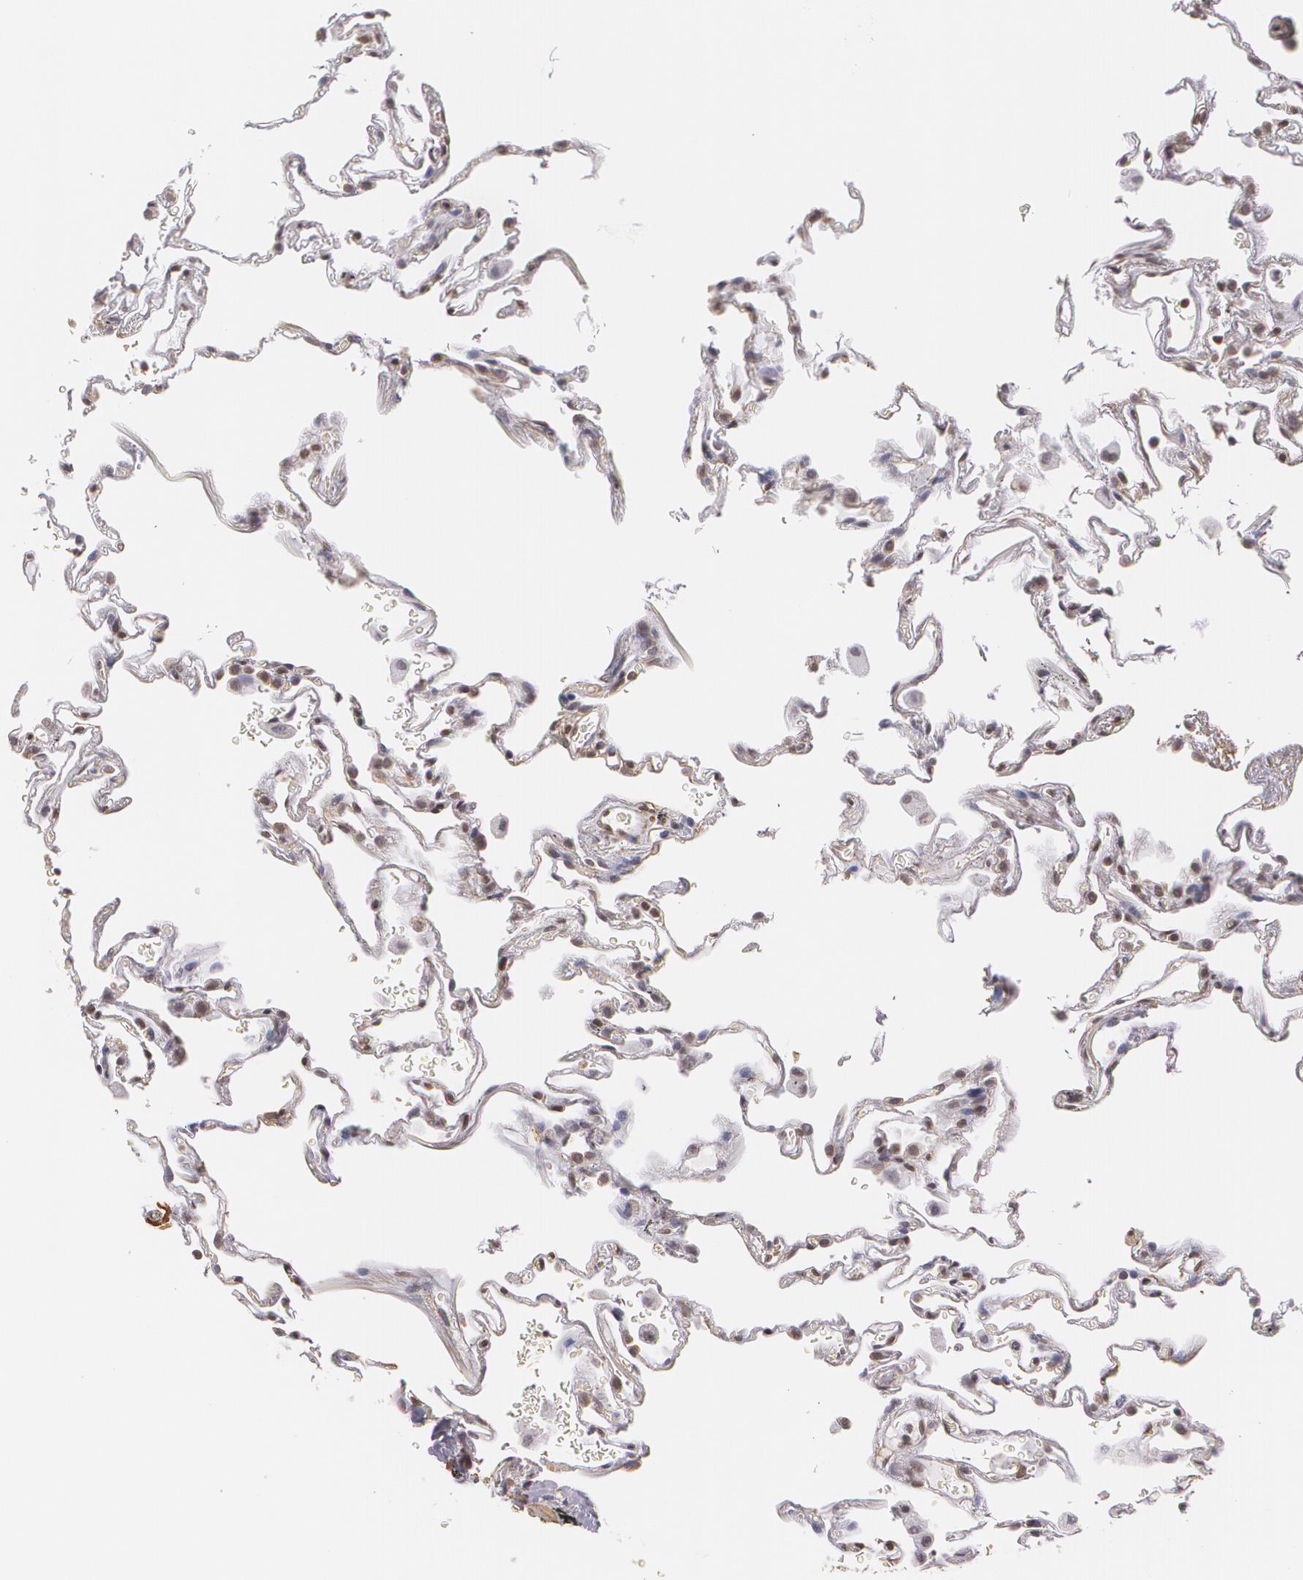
{"staining": {"intensity": "moderate", "quantity": "25%-75%", "location": "nuclear"}, "tissue": "lung", "cell_type": "Alveolar cells", "image_type": "normal", "snomed": [{"axis": "morphology", "description": "Normal tissue, NOS"}, {"axis": "morphology", "description": "Inflammation, NOS"}, {"axis": "topography", "description": "Lung"}], "caption": "Immunohistochemical staining of normal lung exhibits moderate nuclear protein staining in about 25%-75% of alveolar cells. (Stains: DAB in brown, nuclei in blue, Microscopy: brightfield microscopy at high magnification).", "gene": "VAMP1", "patient": {"sex": "male", "age": 69}}